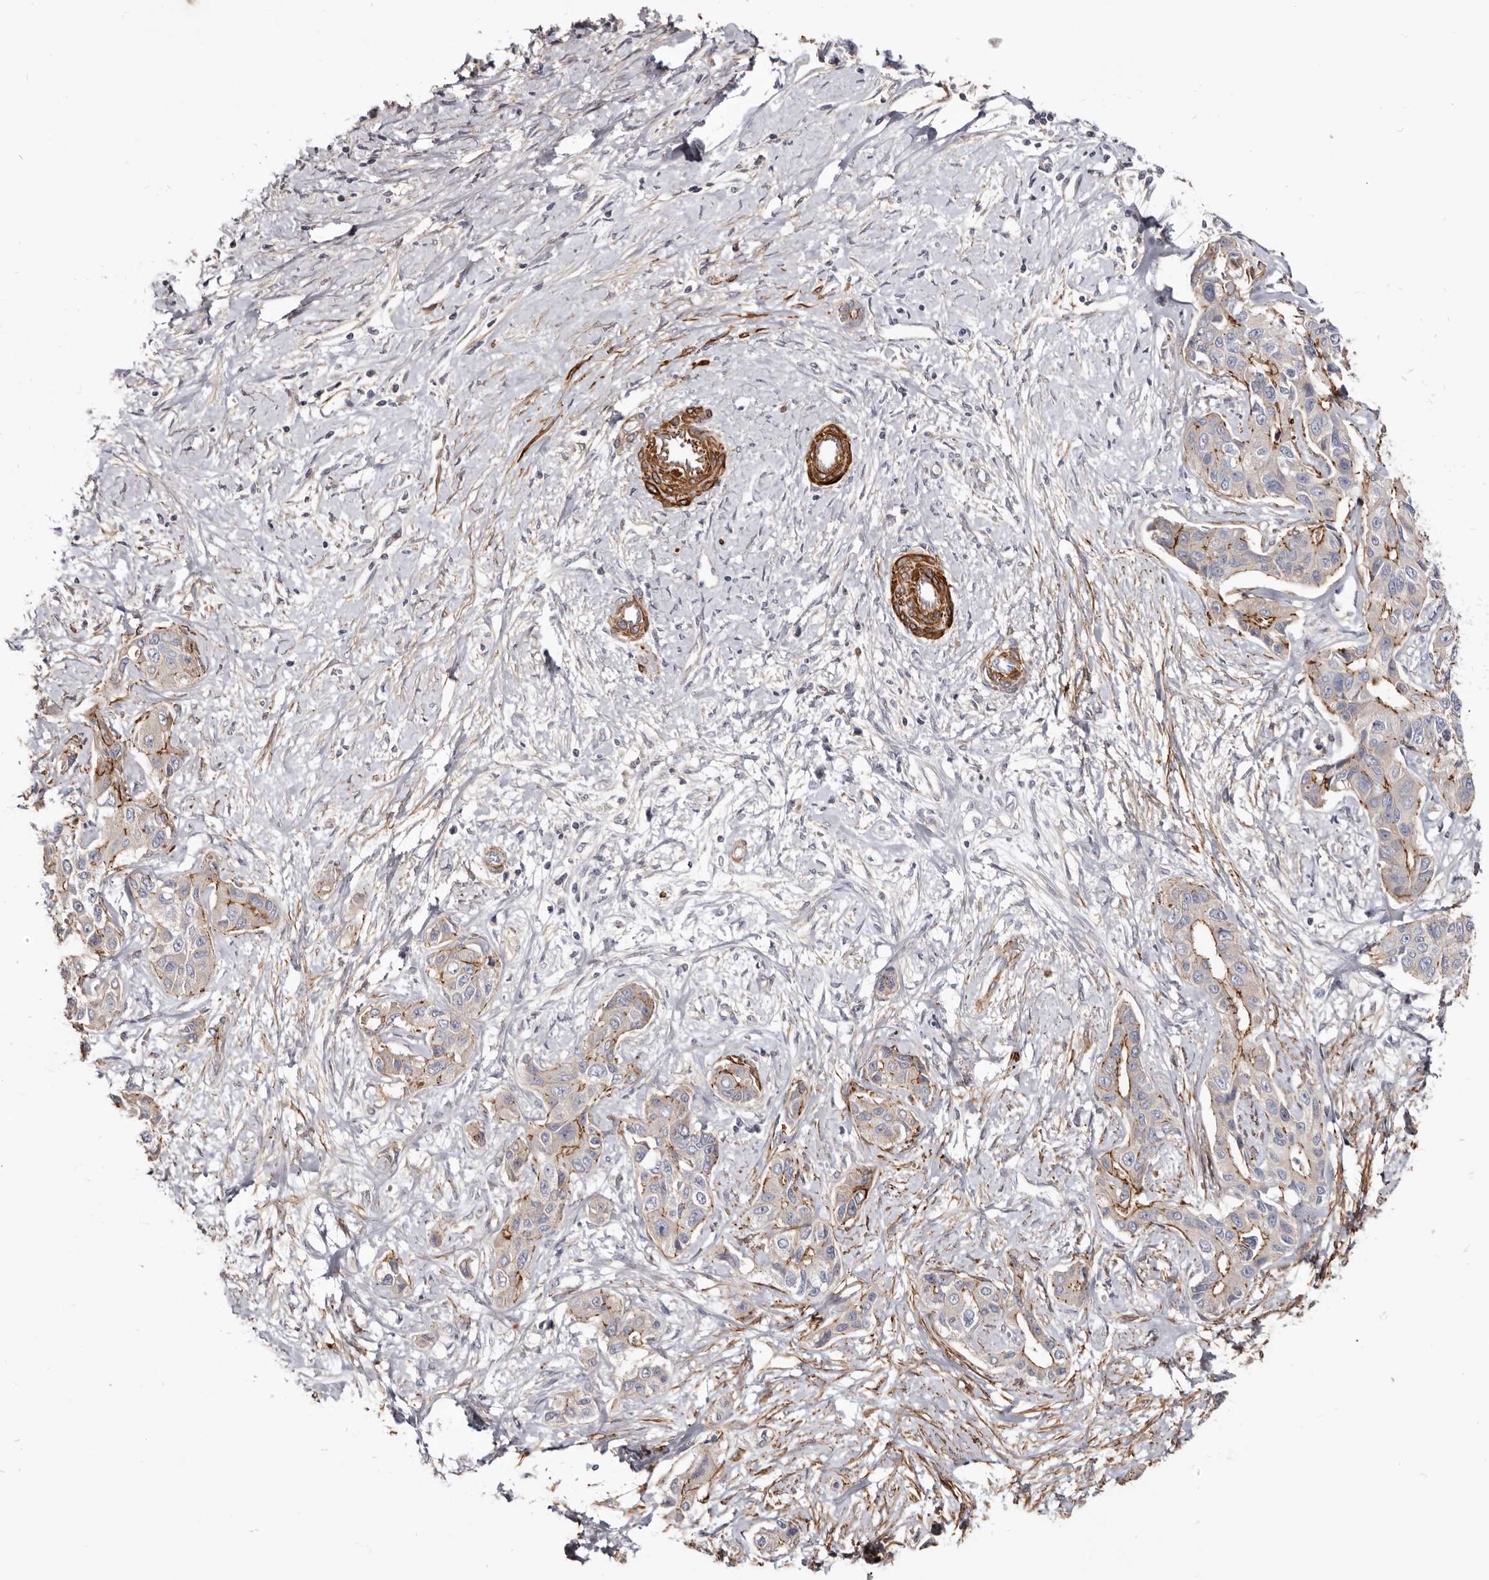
{"staining": {"intensity": "moderate", "quantity": "25%-75%", "location": "cytoplasmic/membranous"}, "tissue": "liver cancer", "cell_type": "Tumor cells", "image_type": "cancer", "snomed": [{"axis": "morphology", "description": "Cholangiocarcinoma"}, {"axis": "topography", "description": "Liver"}], "caption": "The image shows staining of liver cholangiocarcinoma, revealing moderate cytoplasmic/membranous protein staining (brown color) within tumor cells.", "gene": "CGN", "patient": {"sex": "male", "age": 59}}